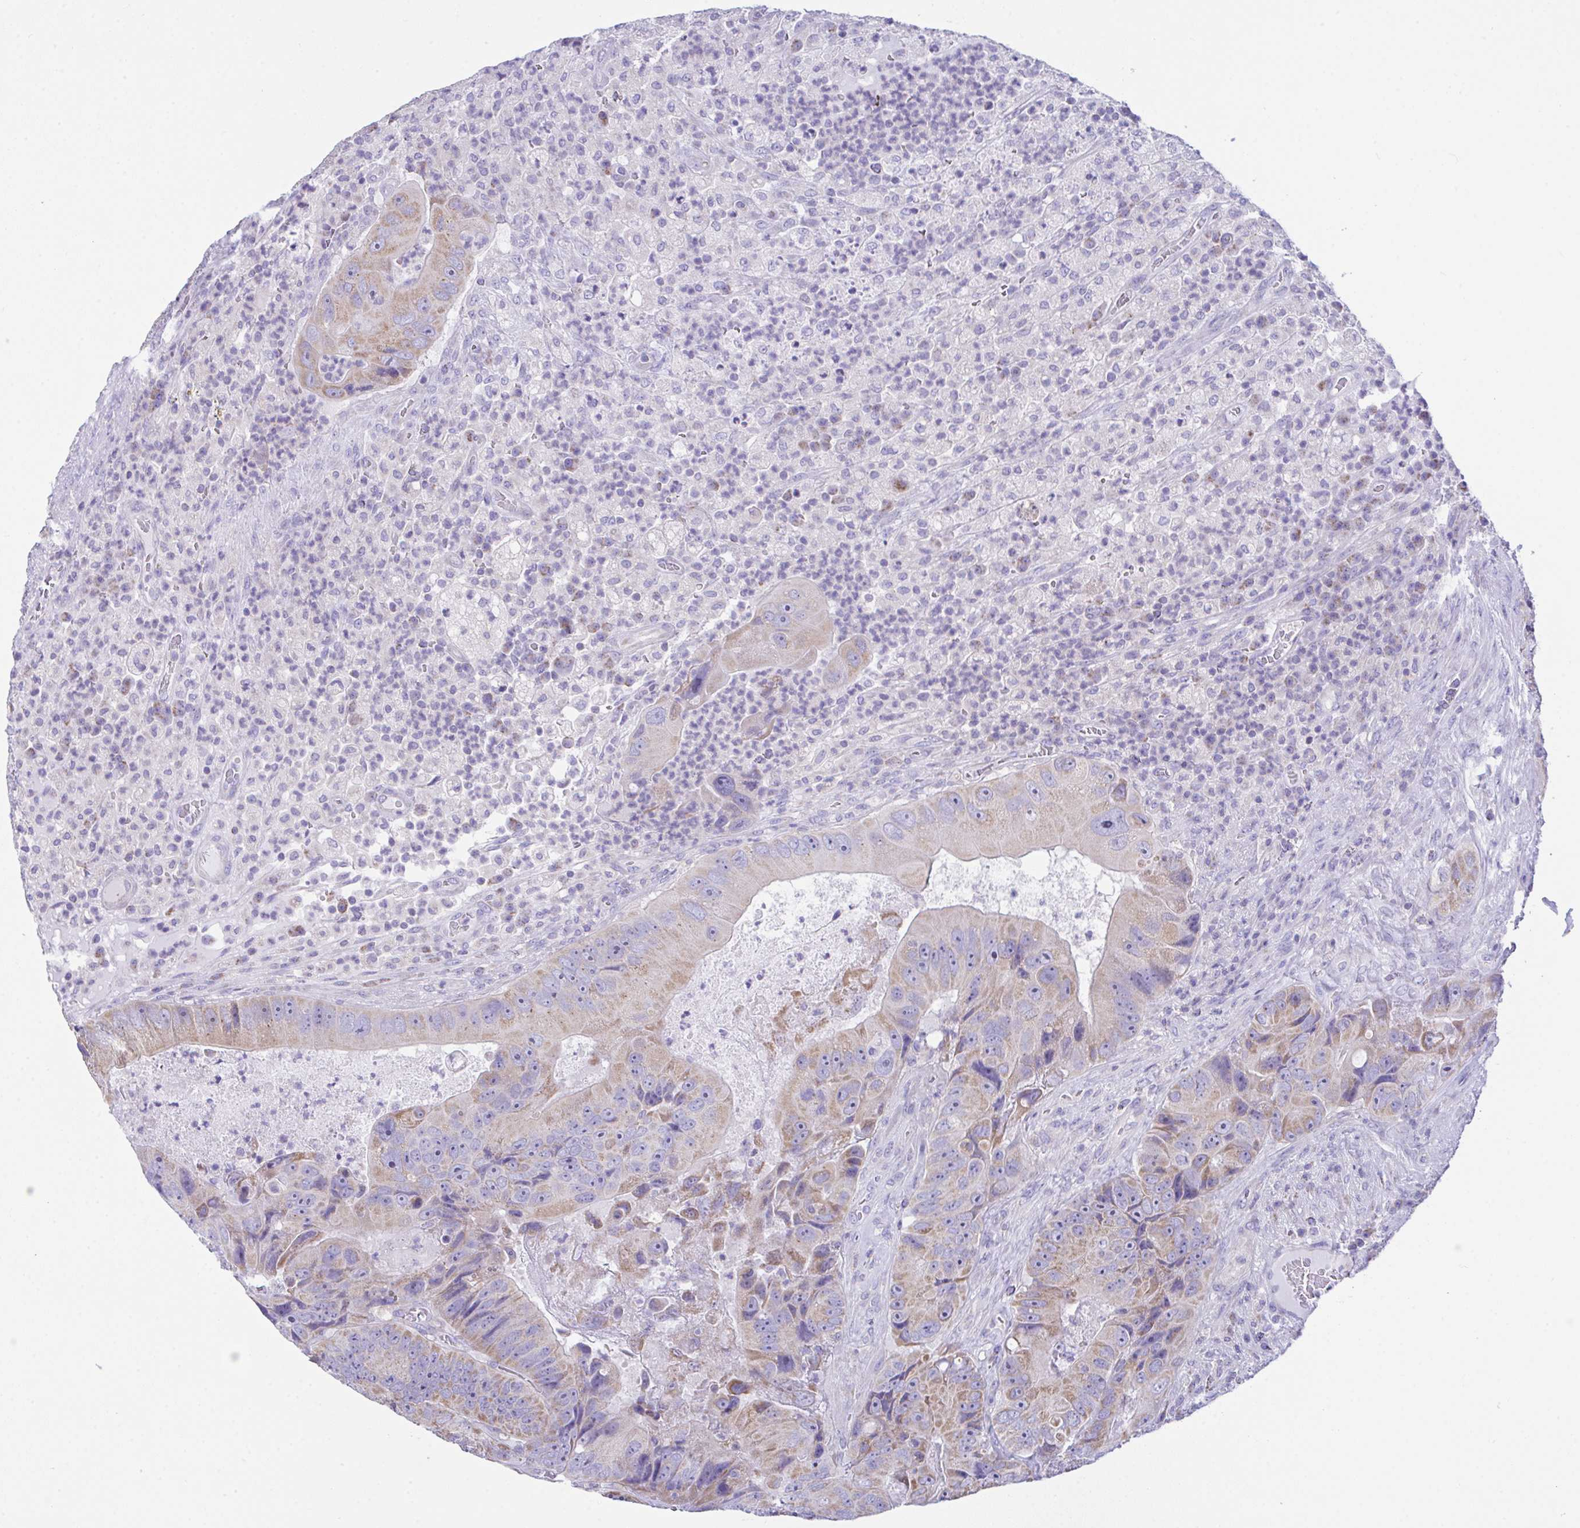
{"staining": {"intensity": "weak", "quantity": "25%-75%", "location": "cytoplasmic/membranous"}, "tissue": "colorectal cancer", "cell_type": "Tumor cells", "image_type": "cancer", "snomed": [{"axis": "morphology", "description": "Adenocarcinoma, NOS"}, {"axis": "topography", "description": "Colon"}], "caption": "Human colorectal cancer stained with a protein marker exhibits weak staining in tumor cells.", "gene": "NLRP8", "patient": {"sex": "female", "age": 86}}